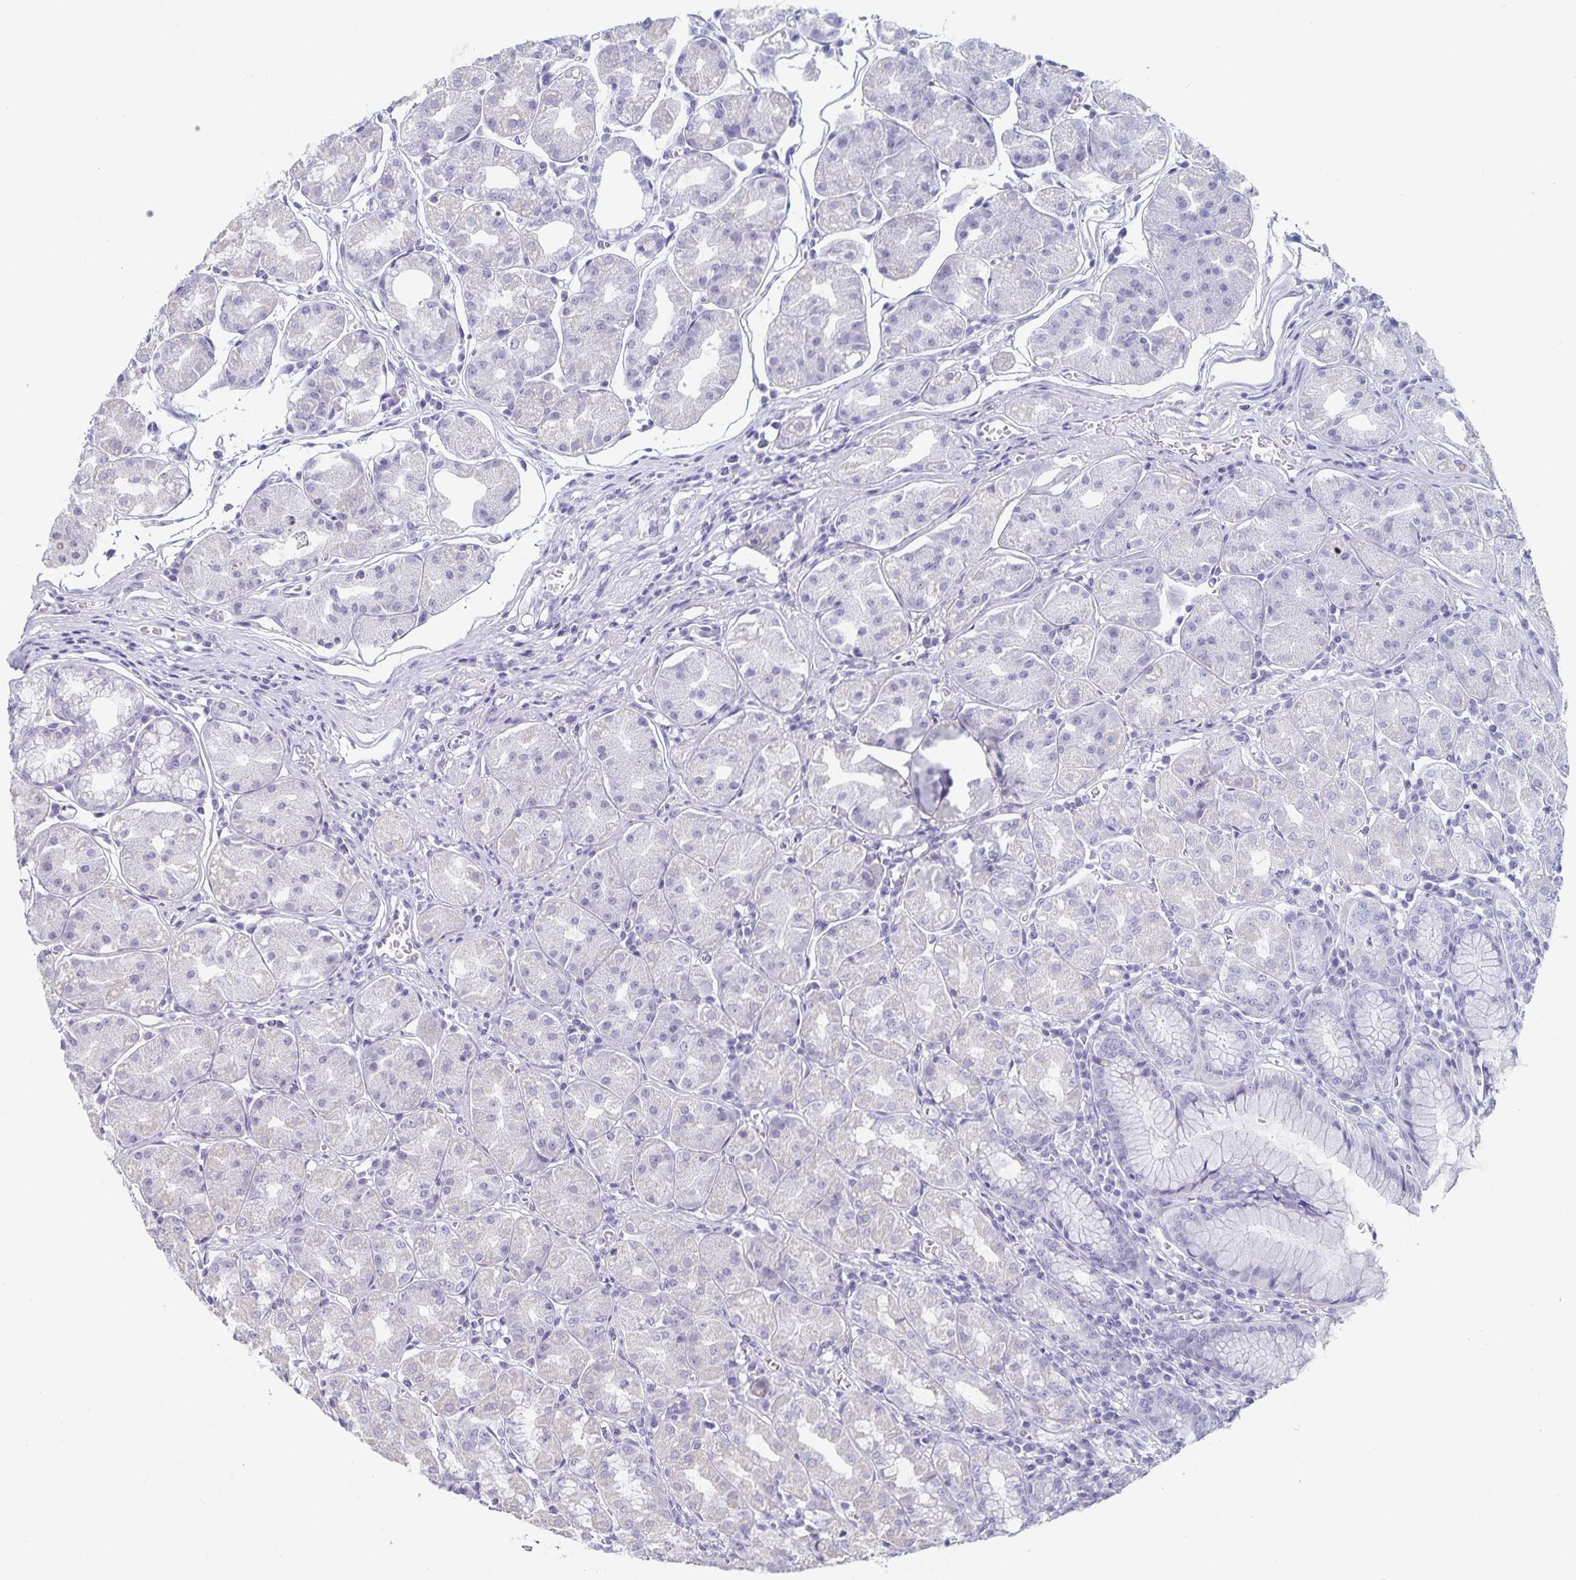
{"staining": {"intensity": "negative", "quantity": "none", "location": "none"}, "tissue": "stomach", "cell_type": "Glandular cells", "image_type": "normal", "snomed": [{"axis": "morphology", "description": "Normal tissue, NOS"}, {"axis": "topography", "description": "Stomach"}], "caption": "High magnification brightfield microscopy of benign stomach stained with DAB (brown) and counterstained with hematoxylin (blue): glandular cells show no significant staining. (Brightfield microscopy of DAB (3,3'-diaminobenzidine) IHC at high magnification).", "gene": "DNAH9", "patient": {"sex": "male", "age": 55}}